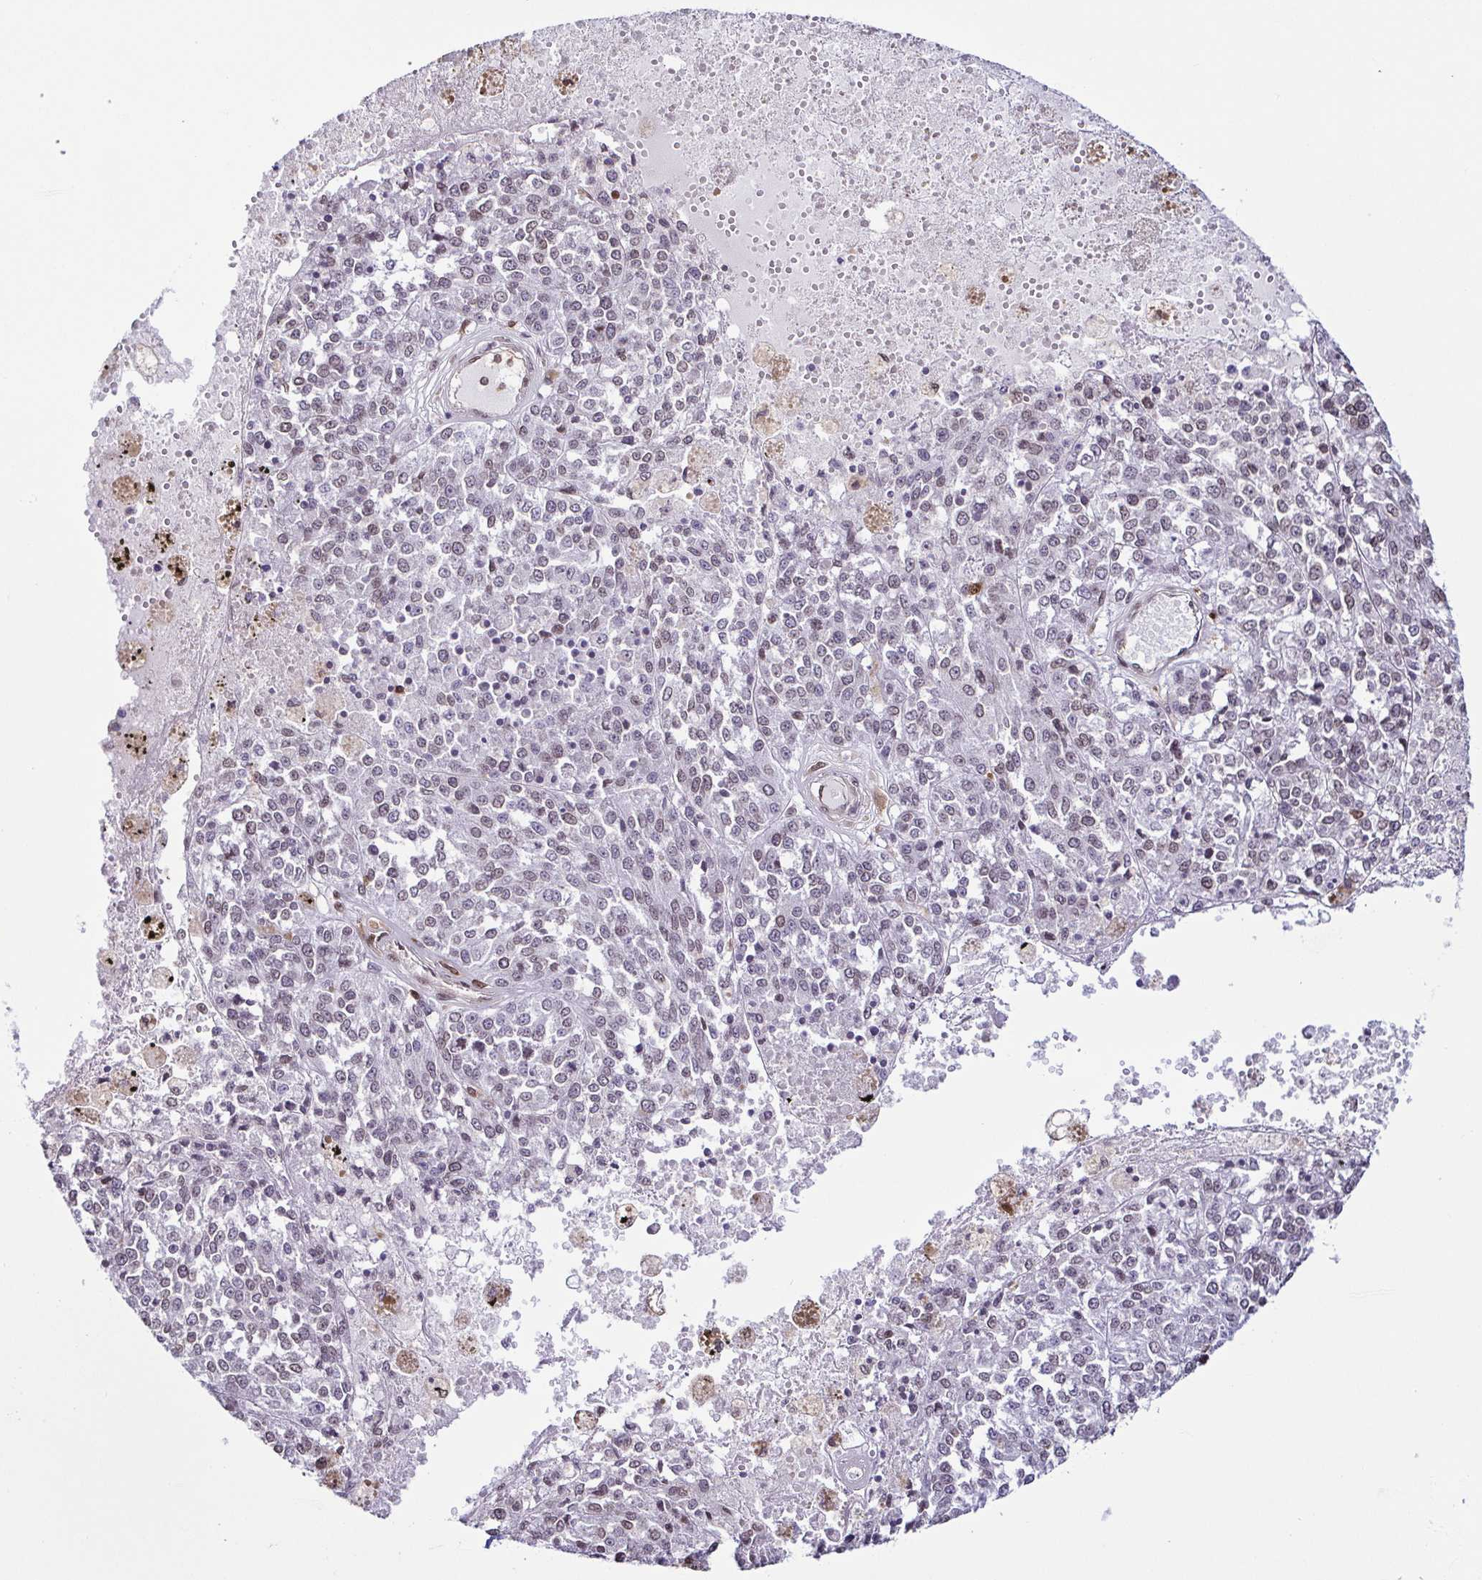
{"staining": {"intensity": "weak", "quantity": "25%-75%", "location": "nuclear"}, "tissue": "melanoma", "cell_type": "Tumor cells", "image_type": "cancer", "snomed": [{"axis": "morphology", "description": "Malignant melanoma, Metastatic site"}, {"axis": "topography", "description": "Lymph node"}], "caption": "Approximately 25%-75% of tumor cells in melanoma reveal weak nuclear protein staining as visualized by brown immunohistochemical staining.", "gene": "PSMB9", "patient": {"sex": "female", "age": 64}}